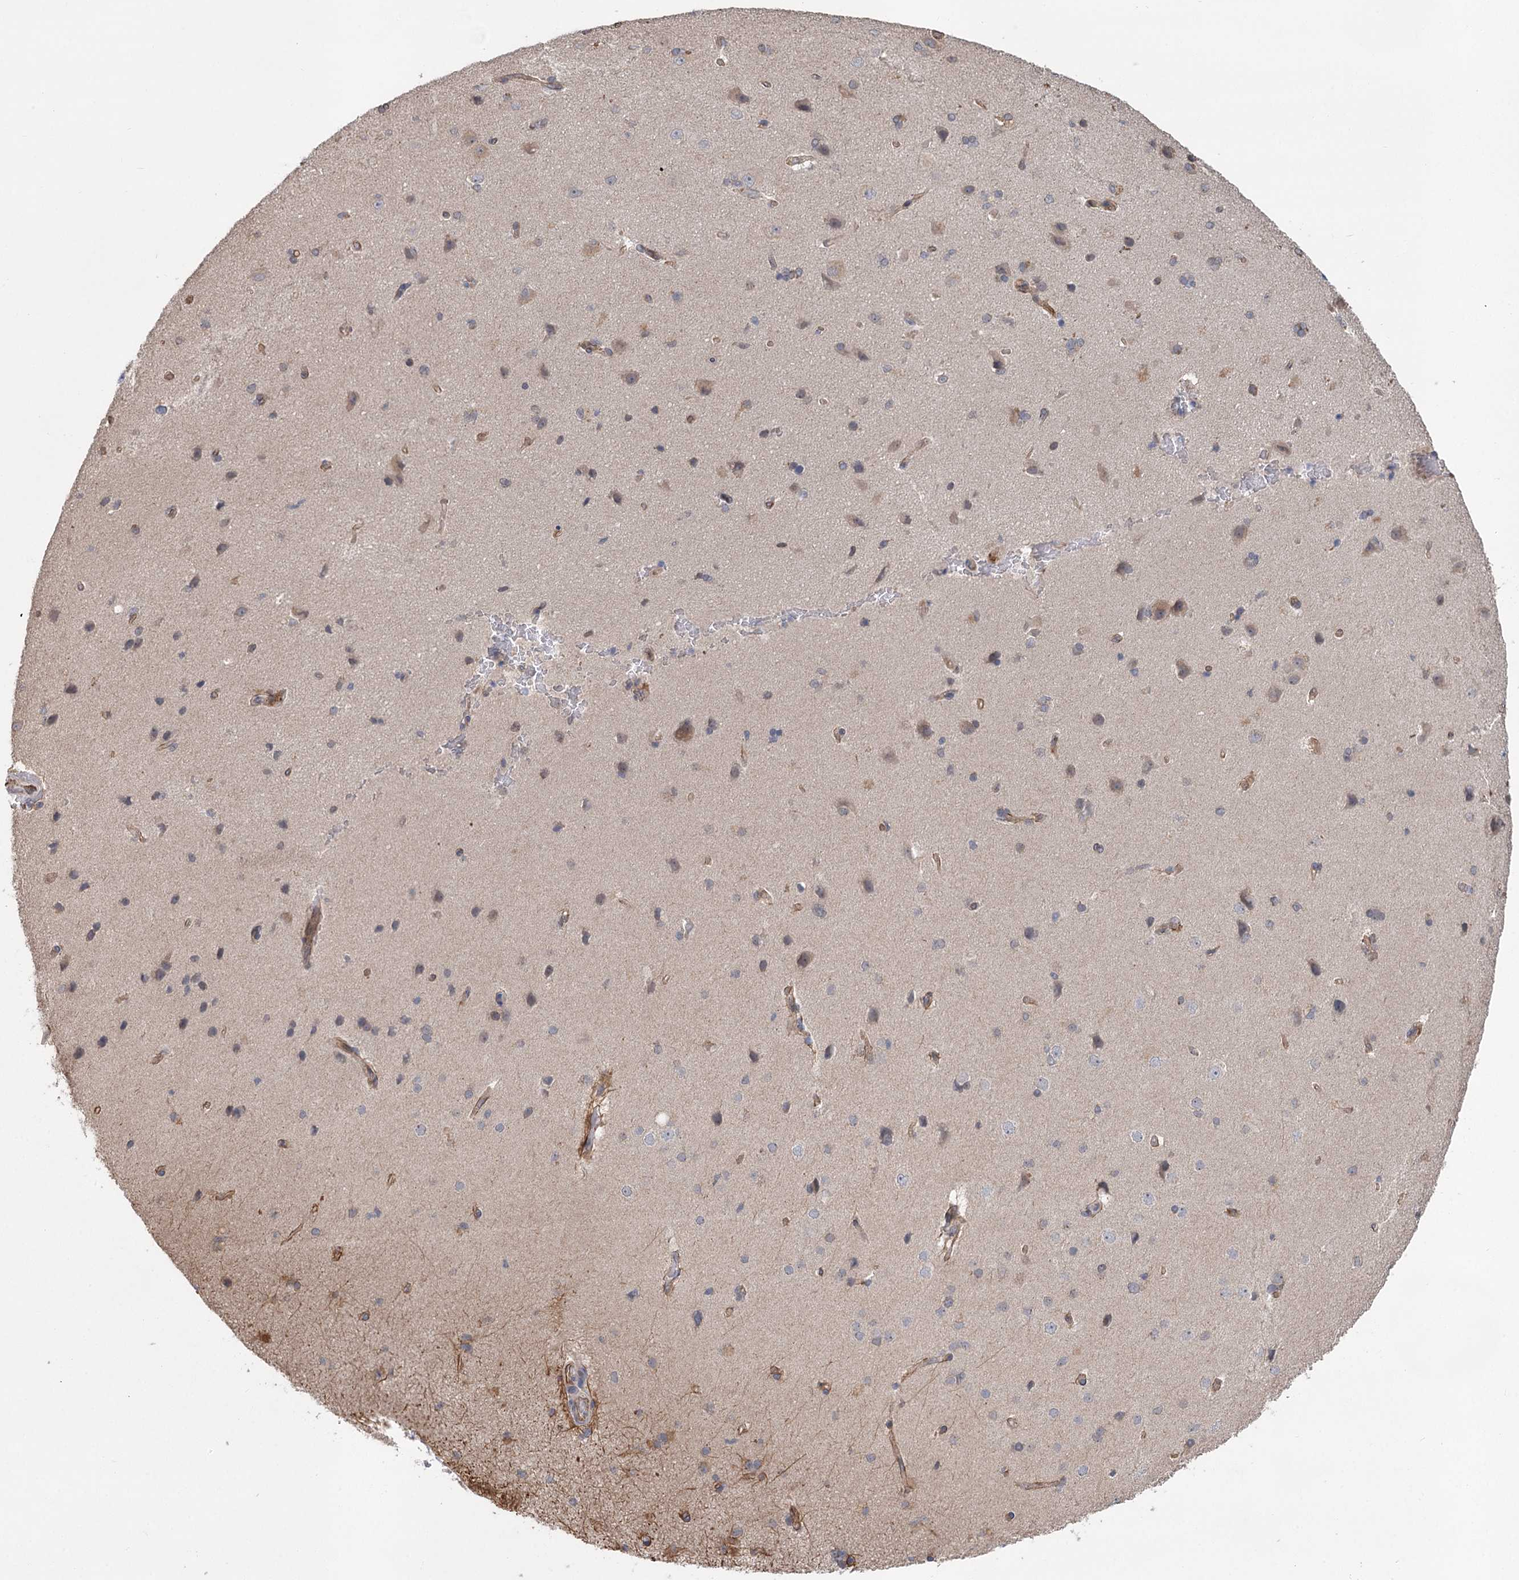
{"staining": {"intensity": "moderate", "quantity": "25%-75%", "location": "cytoplasmic/membranous"}, "tissue": "cerebral cortex", "cell_type": "Endothelial cells", "image_type": "normal", "snomed": [{"axis": "morphology", "description": "Normal tissue, NOS"}, {"axis": "topography", "description": "Cerebral cortex"}], "caption": "Immunohistochemistry staining of benign cerebral cortex, which shows medium levels of moderate cytoplasmic/membranous staining in approximately 25%-75% of endothelial cells indicating moderate cytoplasmic/membranous protein expression. The staining was performed using DAB (3,3'-diaminobenzidine) (brown) for protein detection and nuclei were counterstained in hematoxylin (blue).", "gene": "RWDD4", "patient": {"sex": "male", "age": 62}}